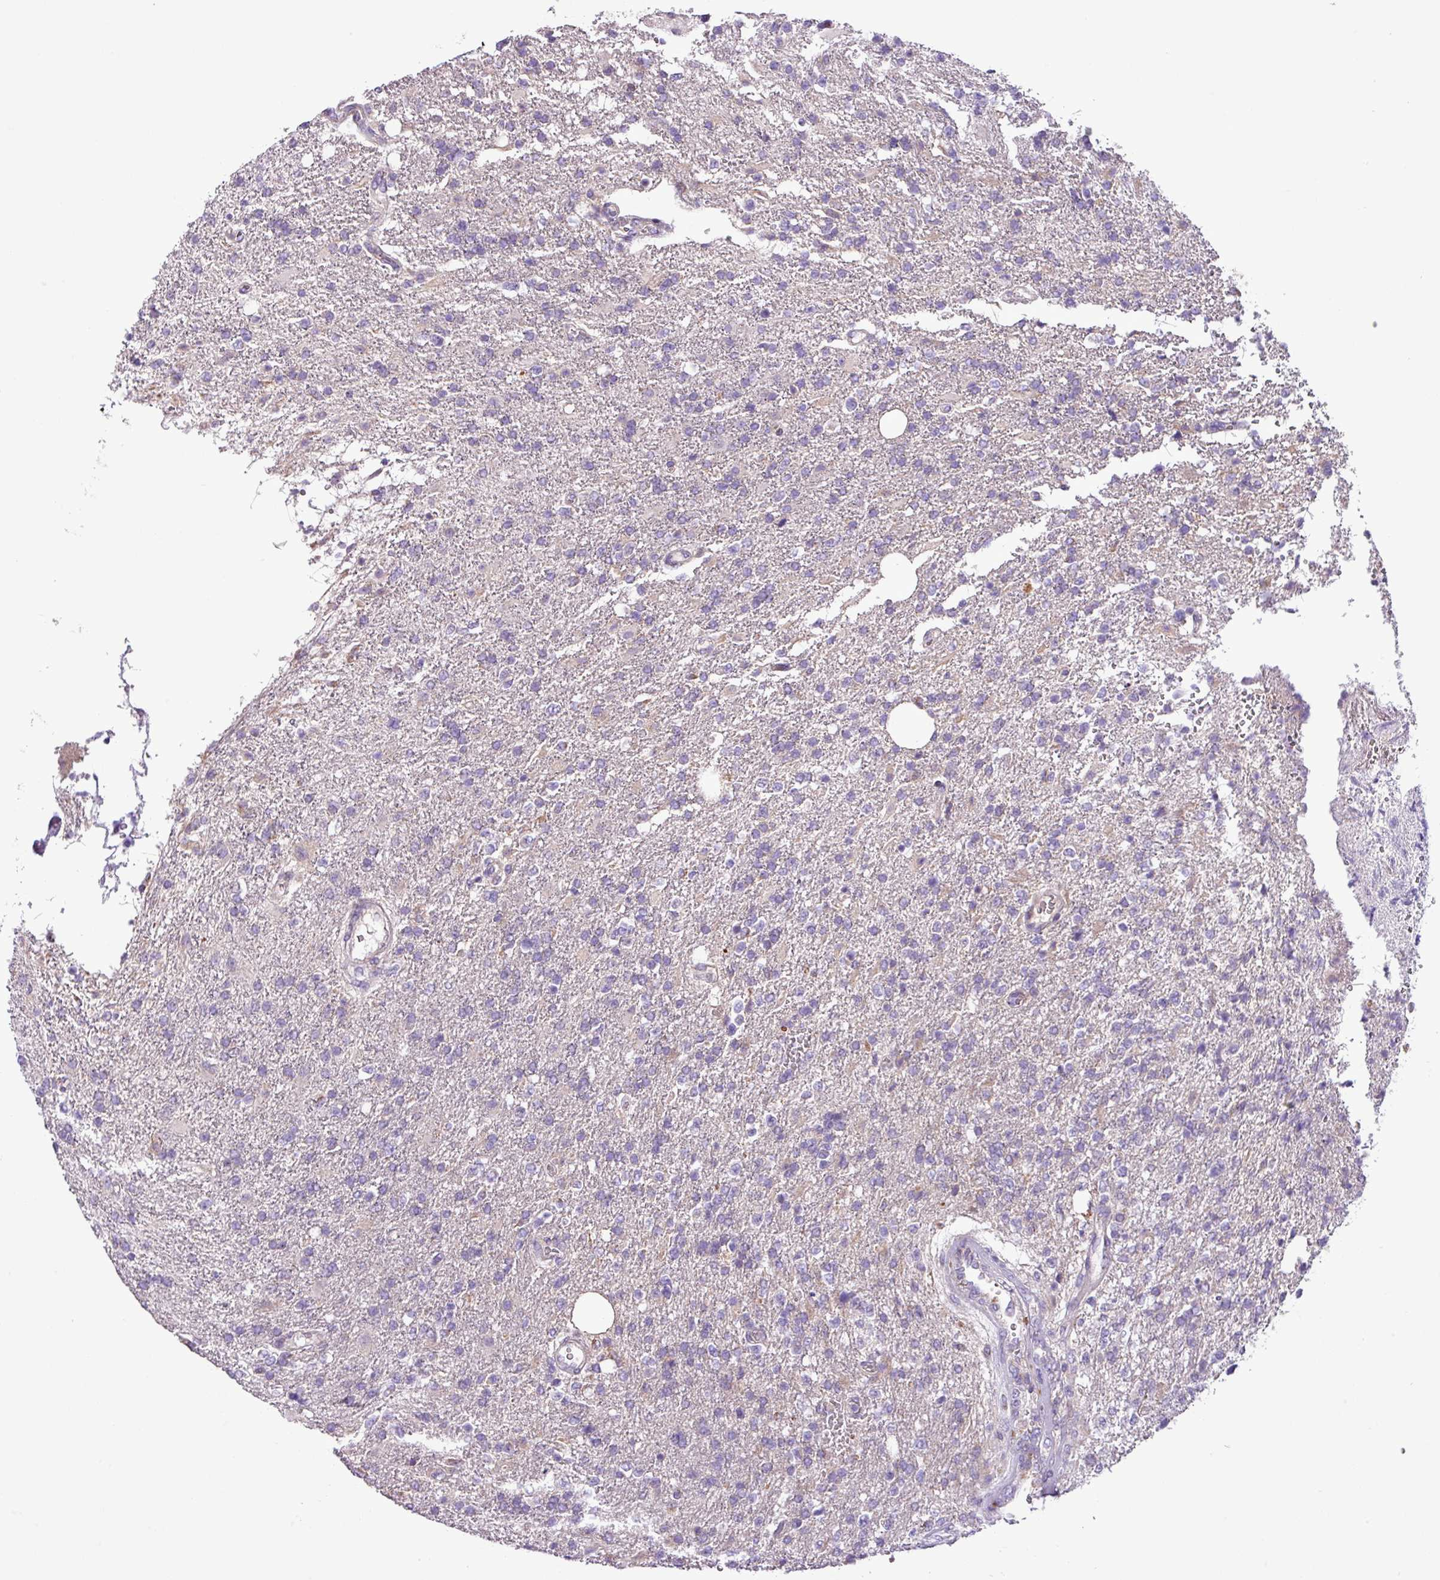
{"staining": {"intensity": "negative", "quantity": "none", "location": "none"}, "tissue": "glioma", "cell_type": "Tumor cells", "image_type": "cancer", "snomed": [{"axis": "morphology", "description": "Glioma, malignant, High grade"}, {"axis": "topography", "description": "Brain"}], "caption": "High power microscopy histopathology image of an immunohistochemistry (IHC) photomicrograph of glioma, revealing no significant expression in tumor cells.", "gene": "FAM183A", "patient": {"sex": "male", "age": 56}}